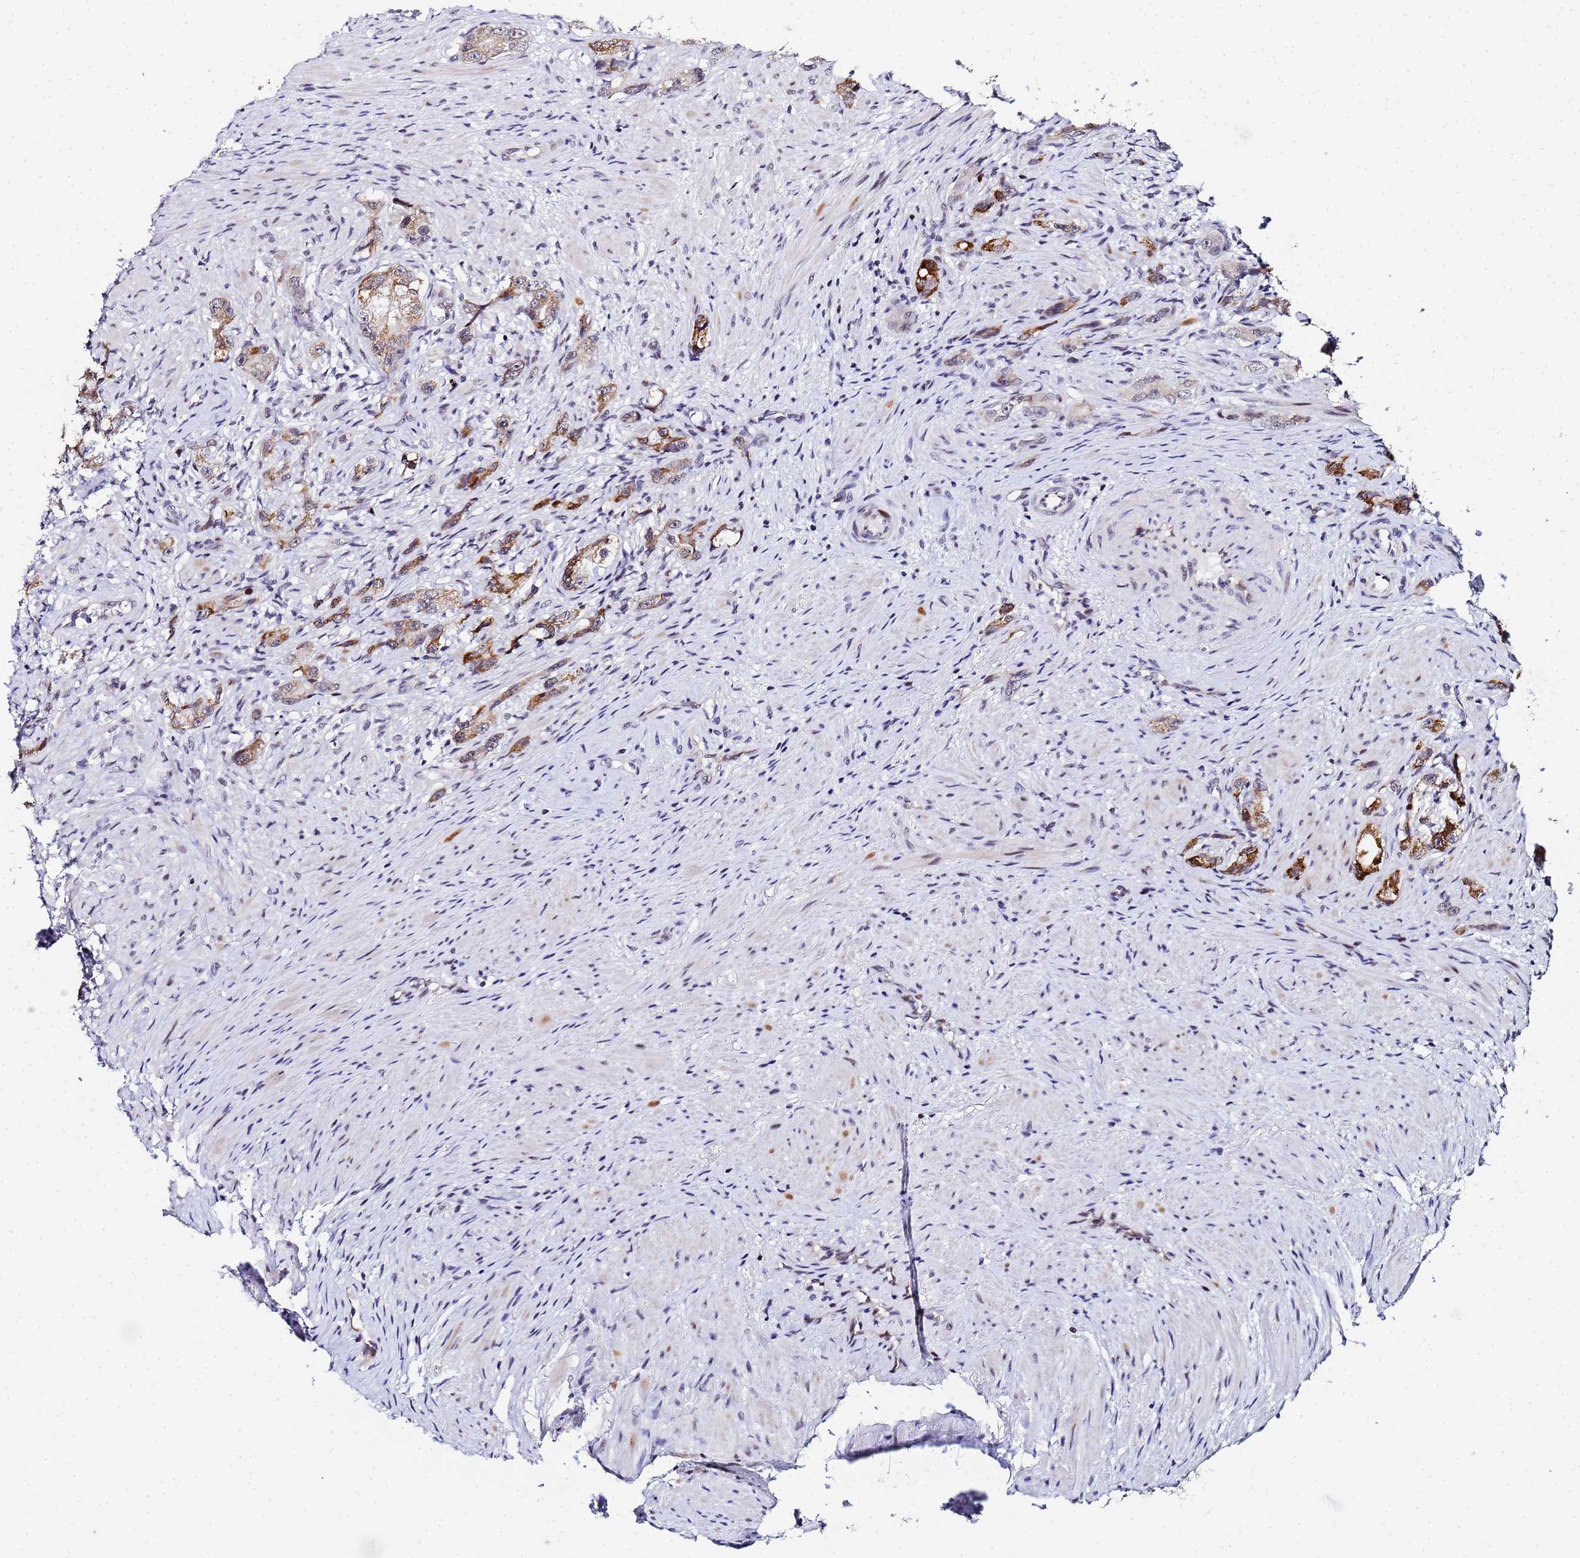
{"staining": {"intensity": "moderate", "quantity": ">75%", "location": "cytoplasmic/membranous"}, "tissue": "prostate cancer", "cell_type": "Tumor cells", "image_type": "cancer", "snomed": [{"axis": "morphology", "description": "Adenocarcinoma, High grade"}, {"axis": "topography", "description": "Prostate"}], "caption": "High-grade adenocarcinoma (prostate) tissue shows moderate cytoplasmic/membranous positivity in about >75% of tumor cells, visualized by immunohistochemistry.", "gene": "CKMT1A", "patient": {"sex": "male", "age": 63}}